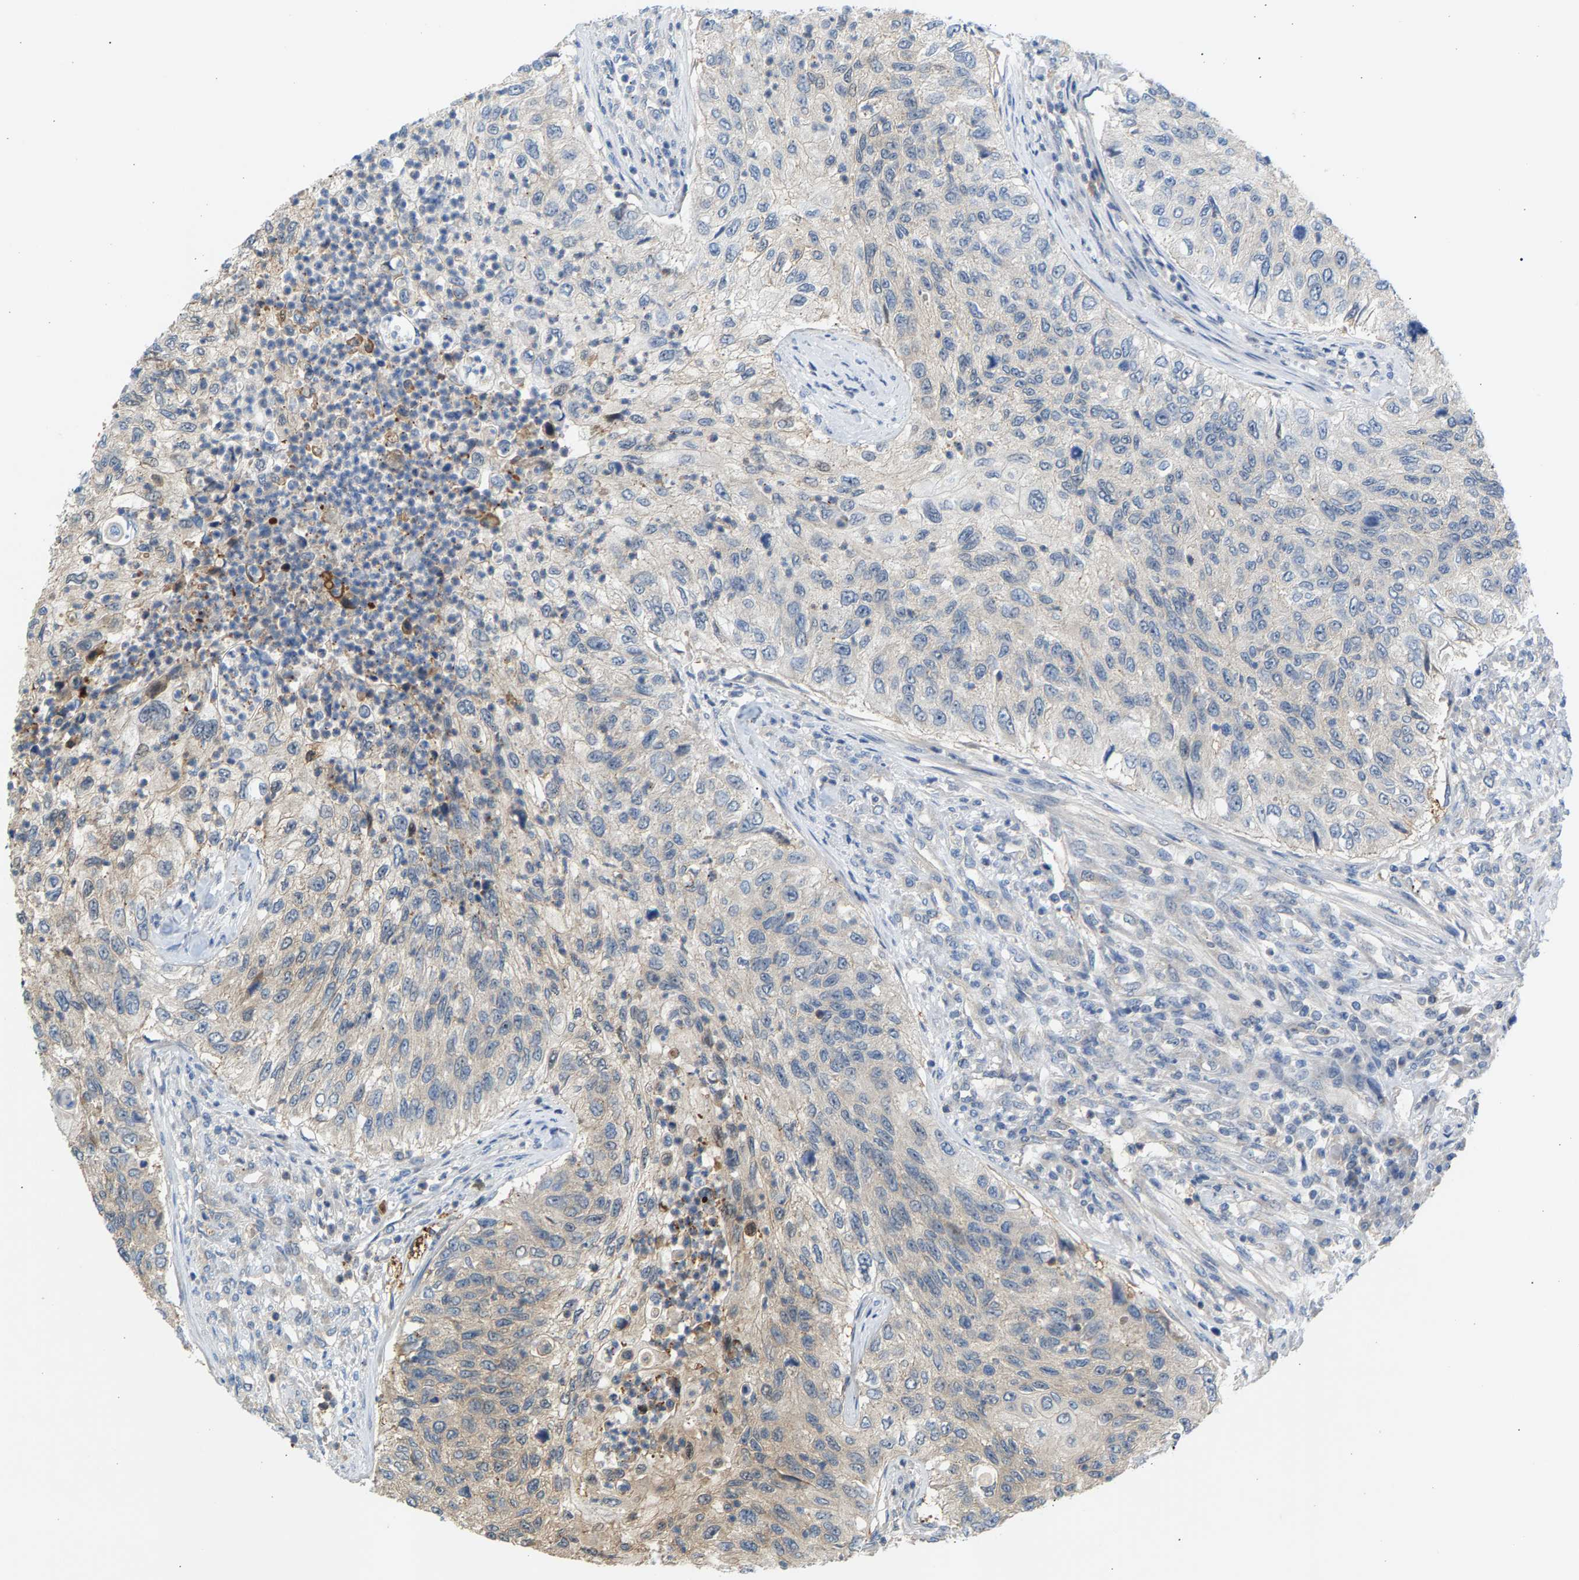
{"staining": {"intensity": "weak", "quantity": "<25%", "location": "cytoplasmic/membranous"}, "tissue": "urothelial cancer", "cell_type": "Tumor cells", "image_type": "cancer", "snomed": [{"axis": "morphology", "description": "Urothelial carcinoma, High grade"}, {"axis": "topography", "description": "Urinary bladder"}], "caption": "This is a histopathology image of immunohistochemistry (IHC) staining of urothelial carcinoma (high-grade), which shows no staining in tumor cells.", "gene": "KRTAP27-1", "patient": {"sex": "female", "age": 60}}